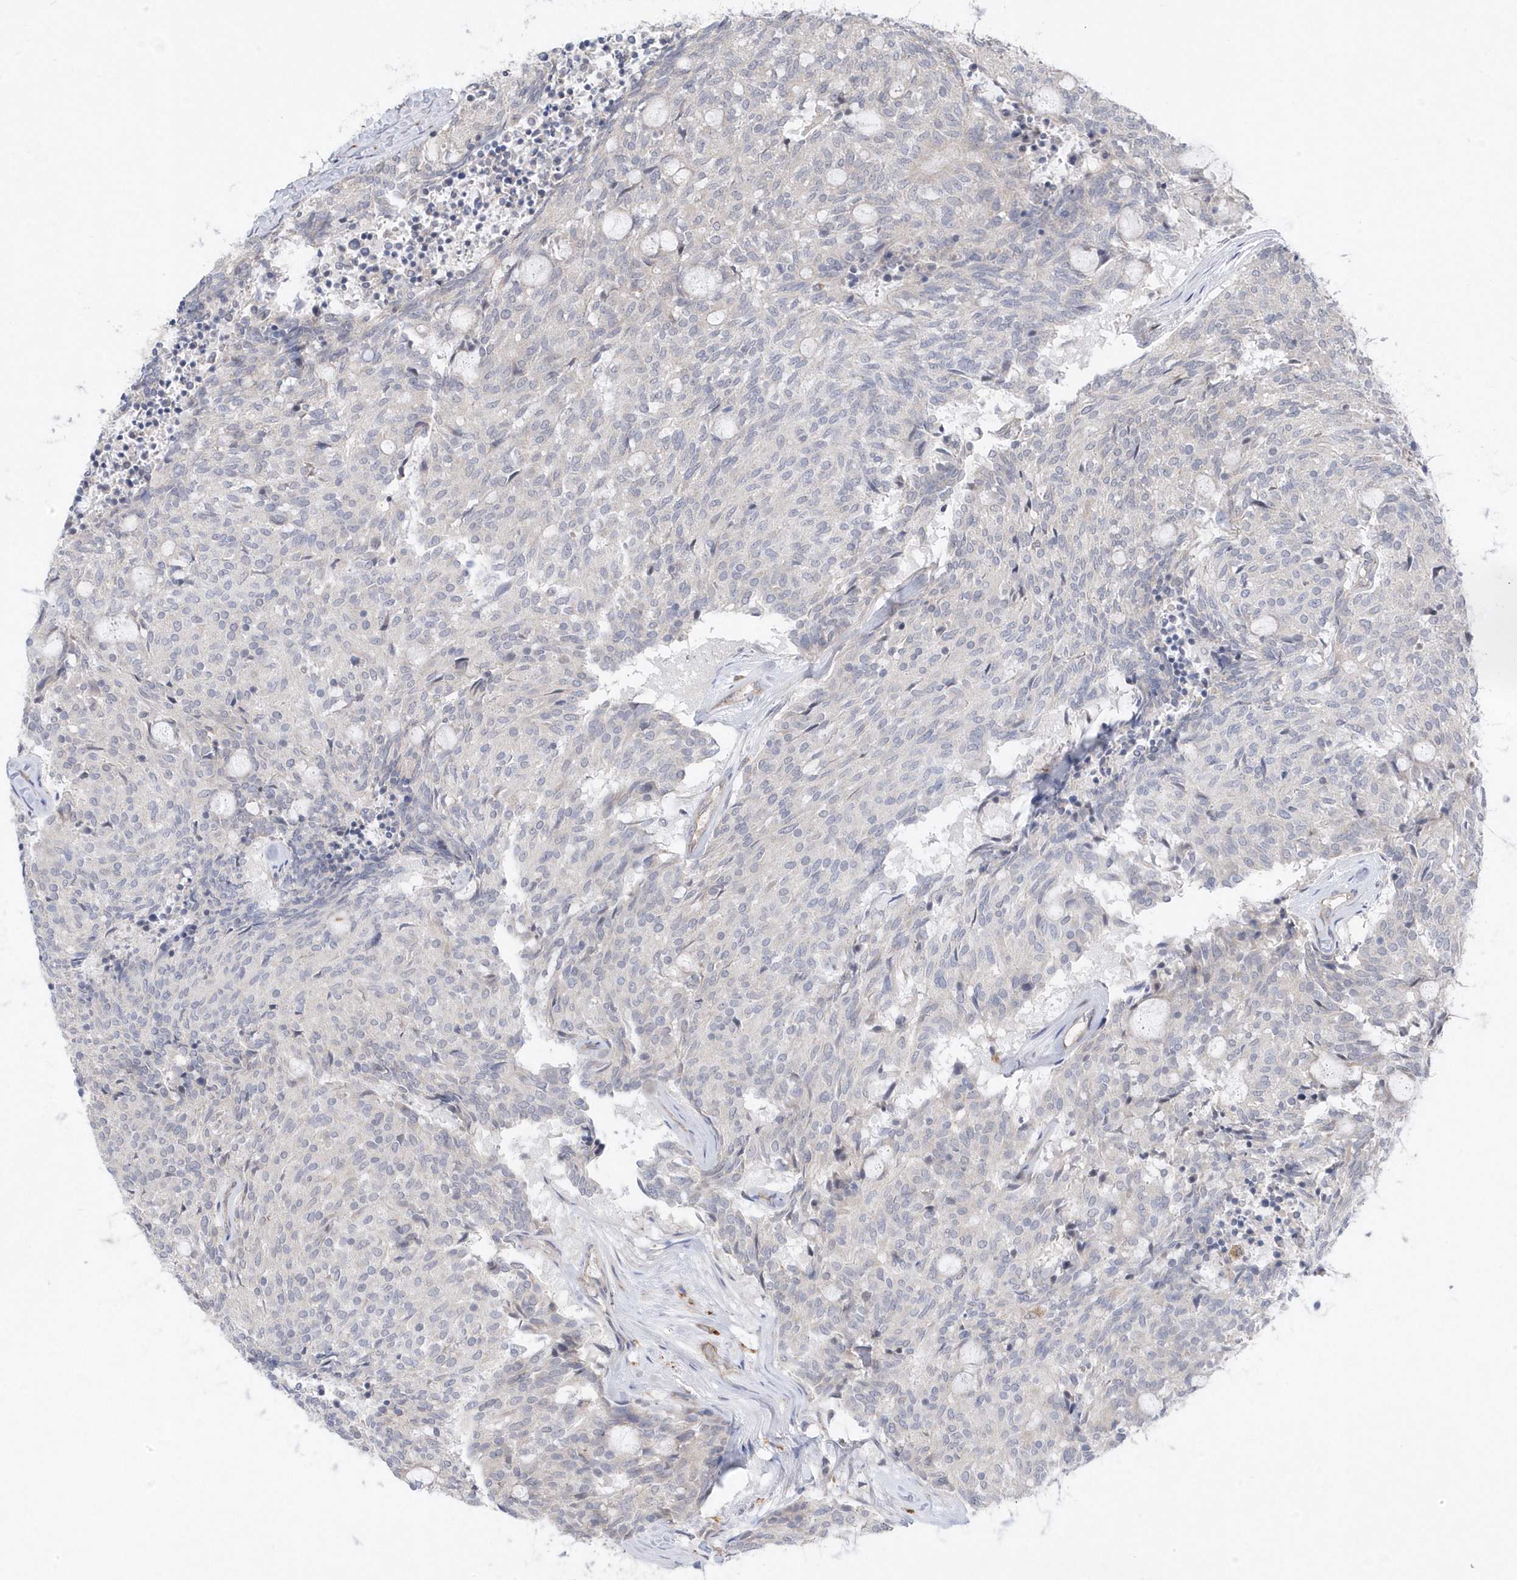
{"staining": {"intensity": "negative", "quantity": "none", "location": "none"}, "tissue": "carcinoid", "cell_type": "Tumor cells", "image_type": "cancer", "snomed": [{"axis": "morphology", "description": "Carcinoid, malignant, NOS"}, {"axis": "topography", "description": "Pancreas"}], "caption": "Photomicrograph shows no protein expression in tumor cells of carcinoid tissue.", "gene": "ANAPC1", "patient": {"sex": "female", "age": 54}}